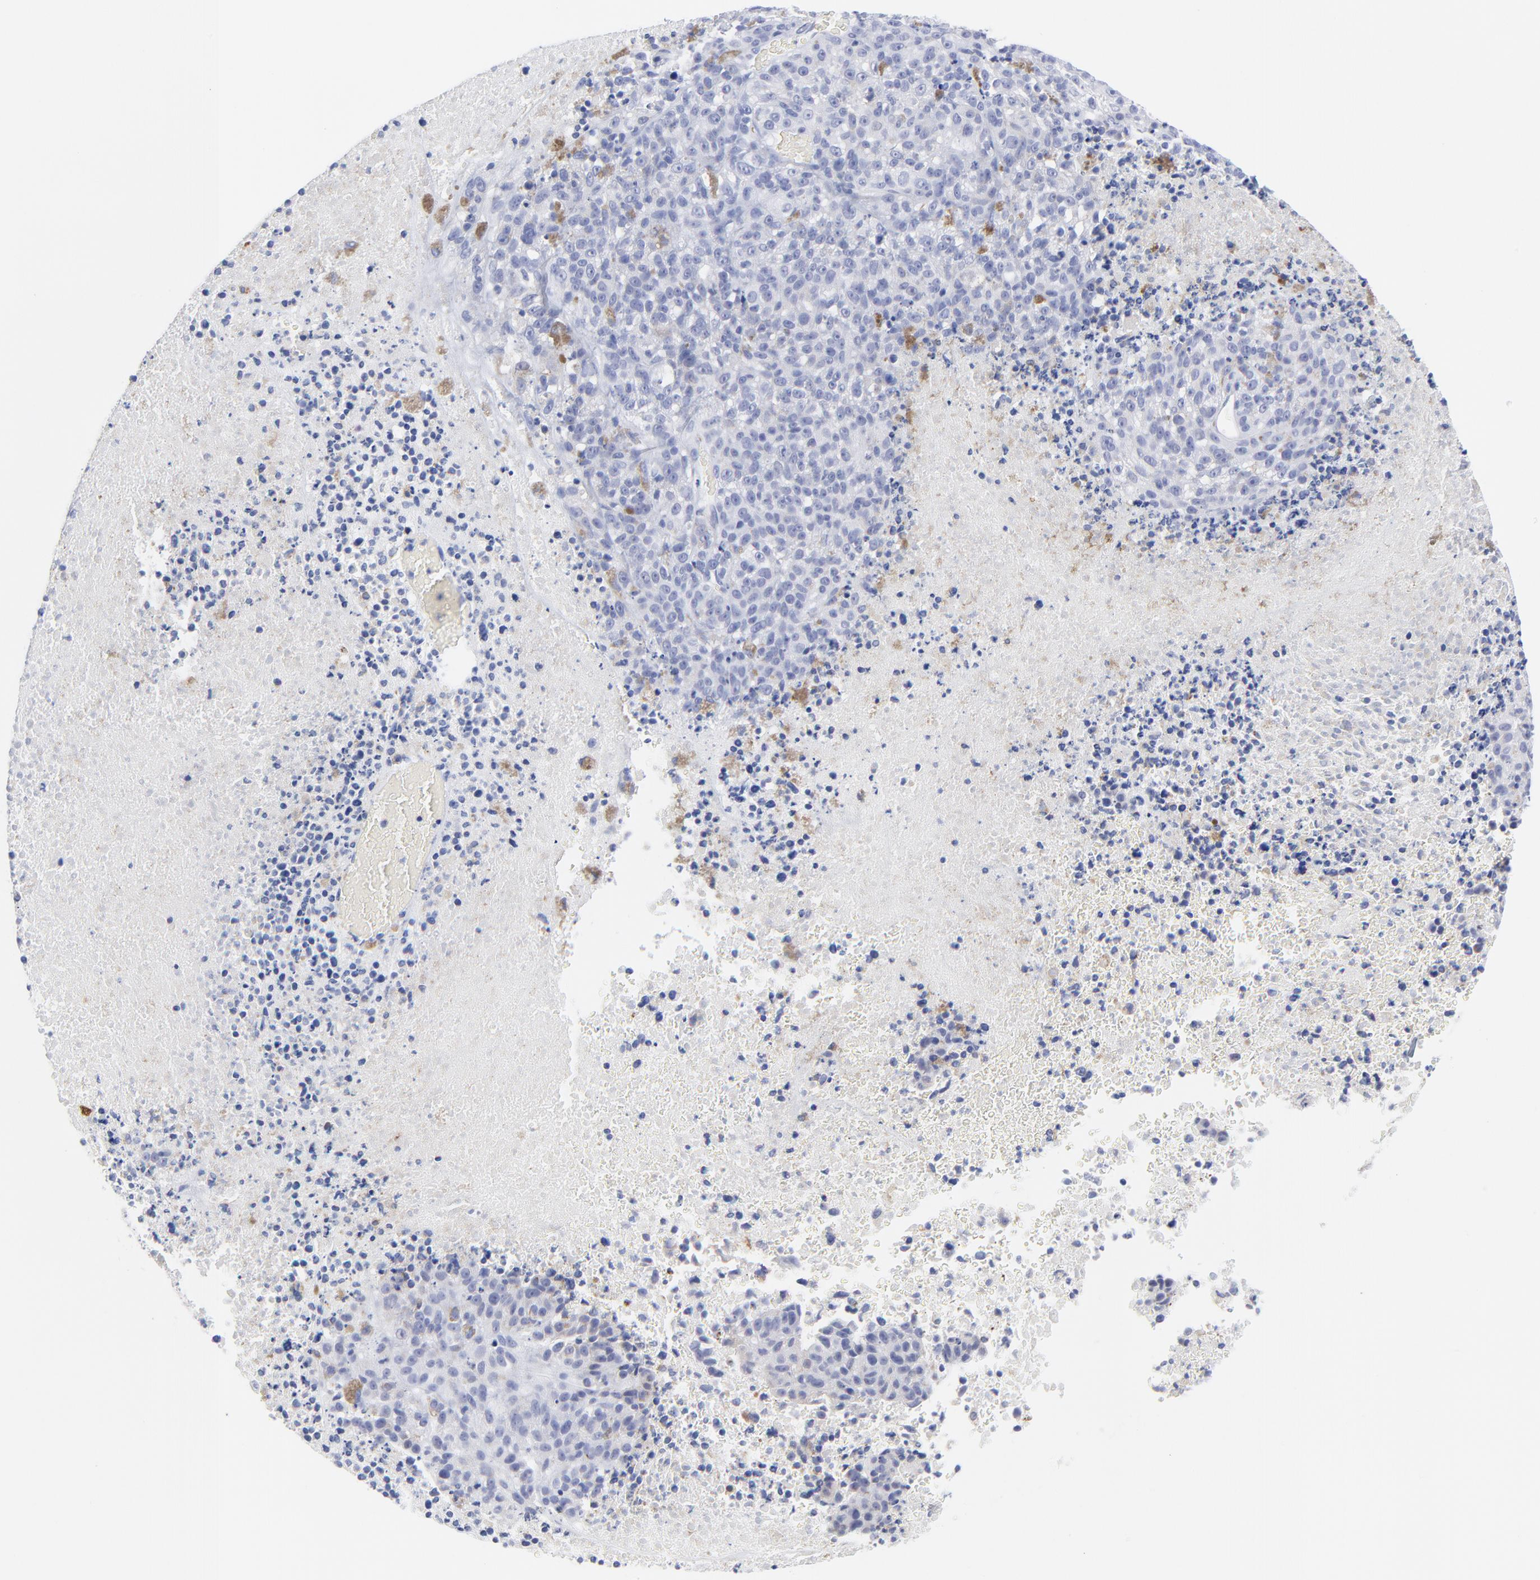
{"staining": {"intensity": "negative", "quantity": "none", "location": "none"}, "tissue": "melanoma", "cell_type": "Tumor cells", "image_type": "cancer", "snomed": [{"axis": "morphology", "description": "Malignant melanoma, Metastatic site"}, {"axis": "topography", "description": "Cerebral cortex"}], "caption": "Human malignant melanoma (metastatic site) stained for a protein using IHC exhibits no staining in tumor cells.", "gene": "DUSP9", "patient": {"sex": "female", "age": 52}}